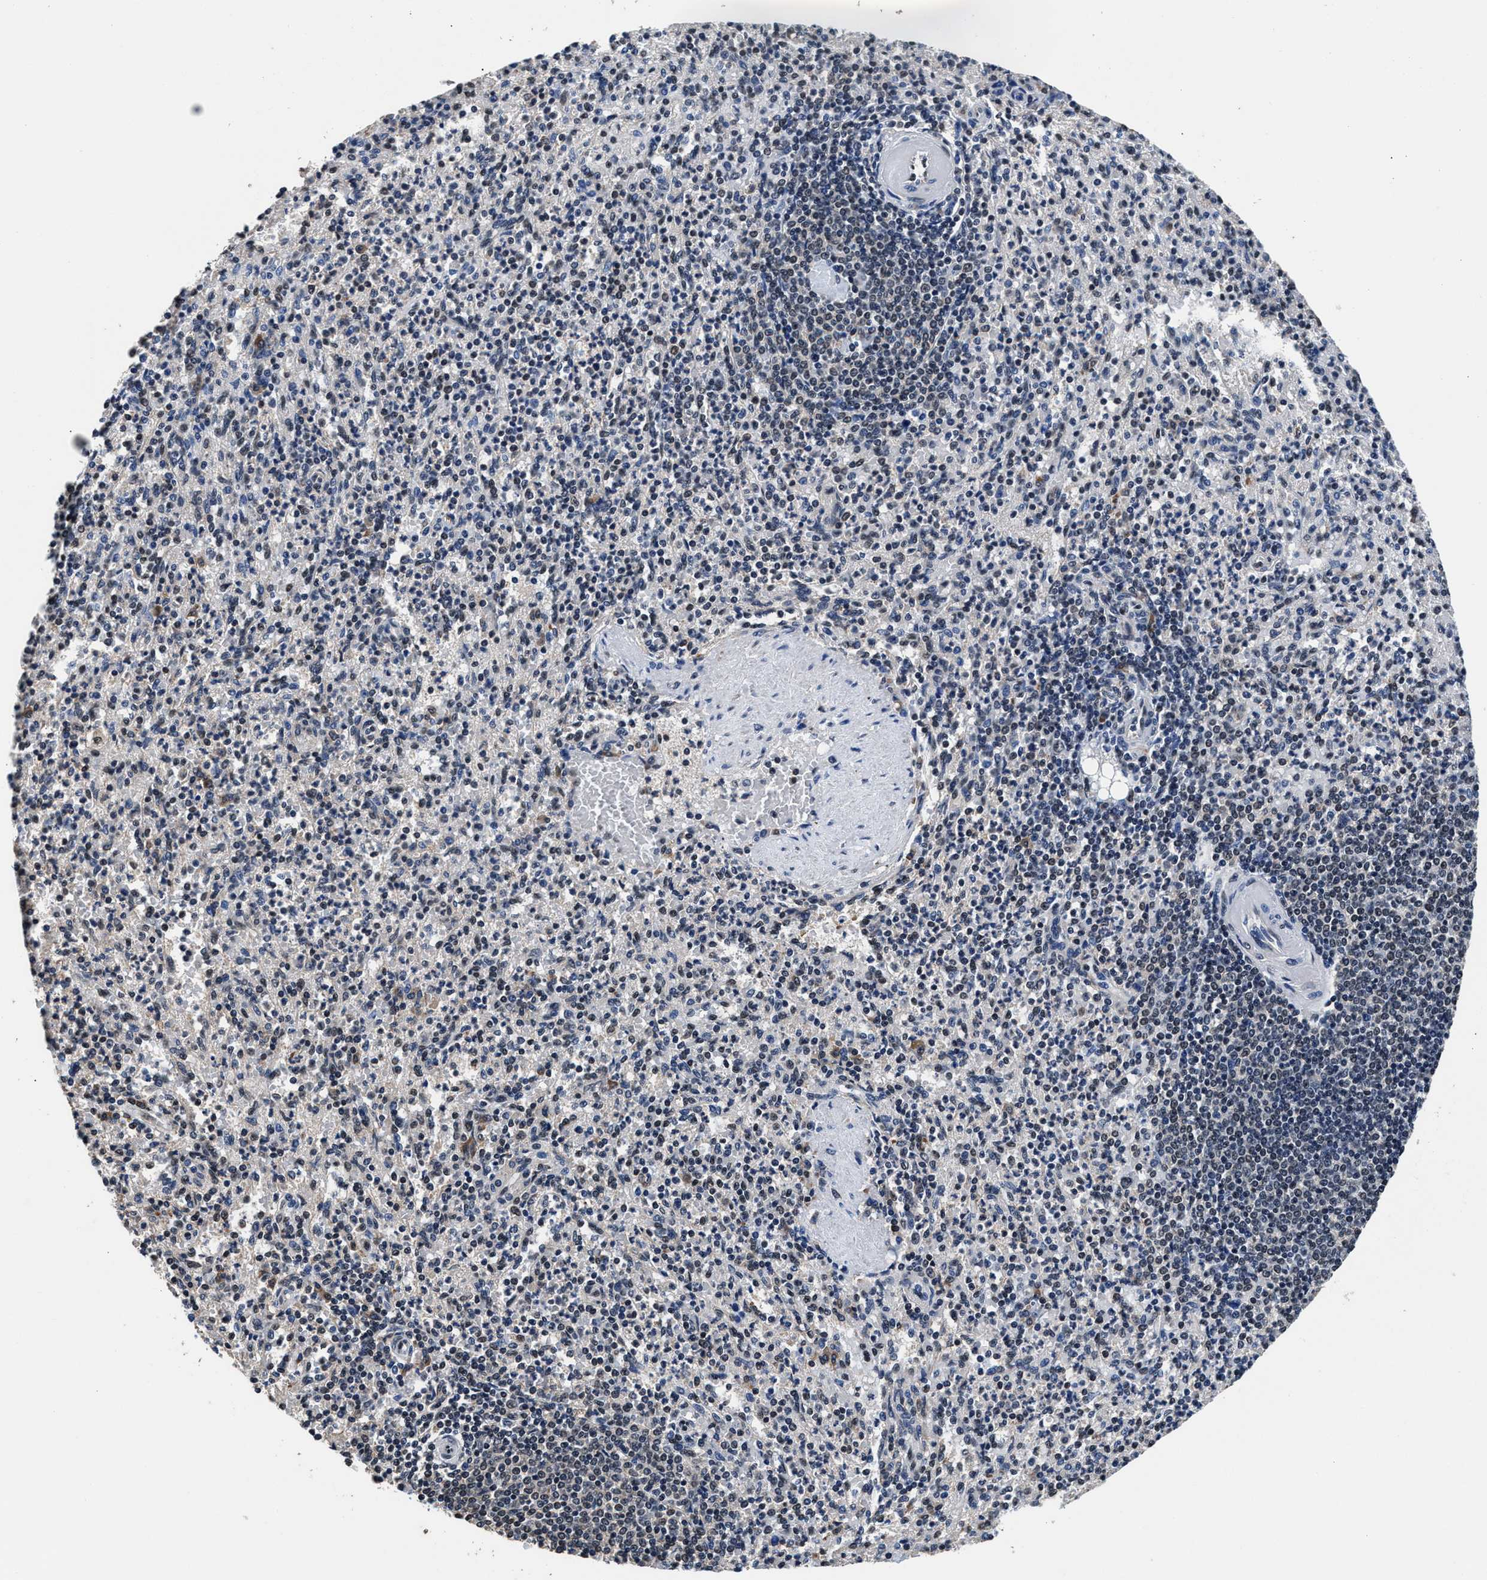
{"staining": {"intensity": "weak", "quantity": "25%-75%", "location": "cytoplasmic/membranous,nuclear"}, "tissue": "spleen", "cell_type": "Cells in red pulp", "image_type": "normal", "snomed": [{"axis": "morphology", "description": "Normal tissue, NOS"}, {"axis": "topography", "description": "Spleen"}], "caption": "Protein staining demonstrates weak cytoplasmic/membranous,nuclear positivity in about 25%-75% of cells in red pulp in benign spleen. (Stains: DAB (3,3'-diaminobenzidine) in brown, nuclei in blue, Microscopy: brightfield microscopy at high magnification).", "gene": "USP16", "patient": {"sex": "female", "age": 74}}